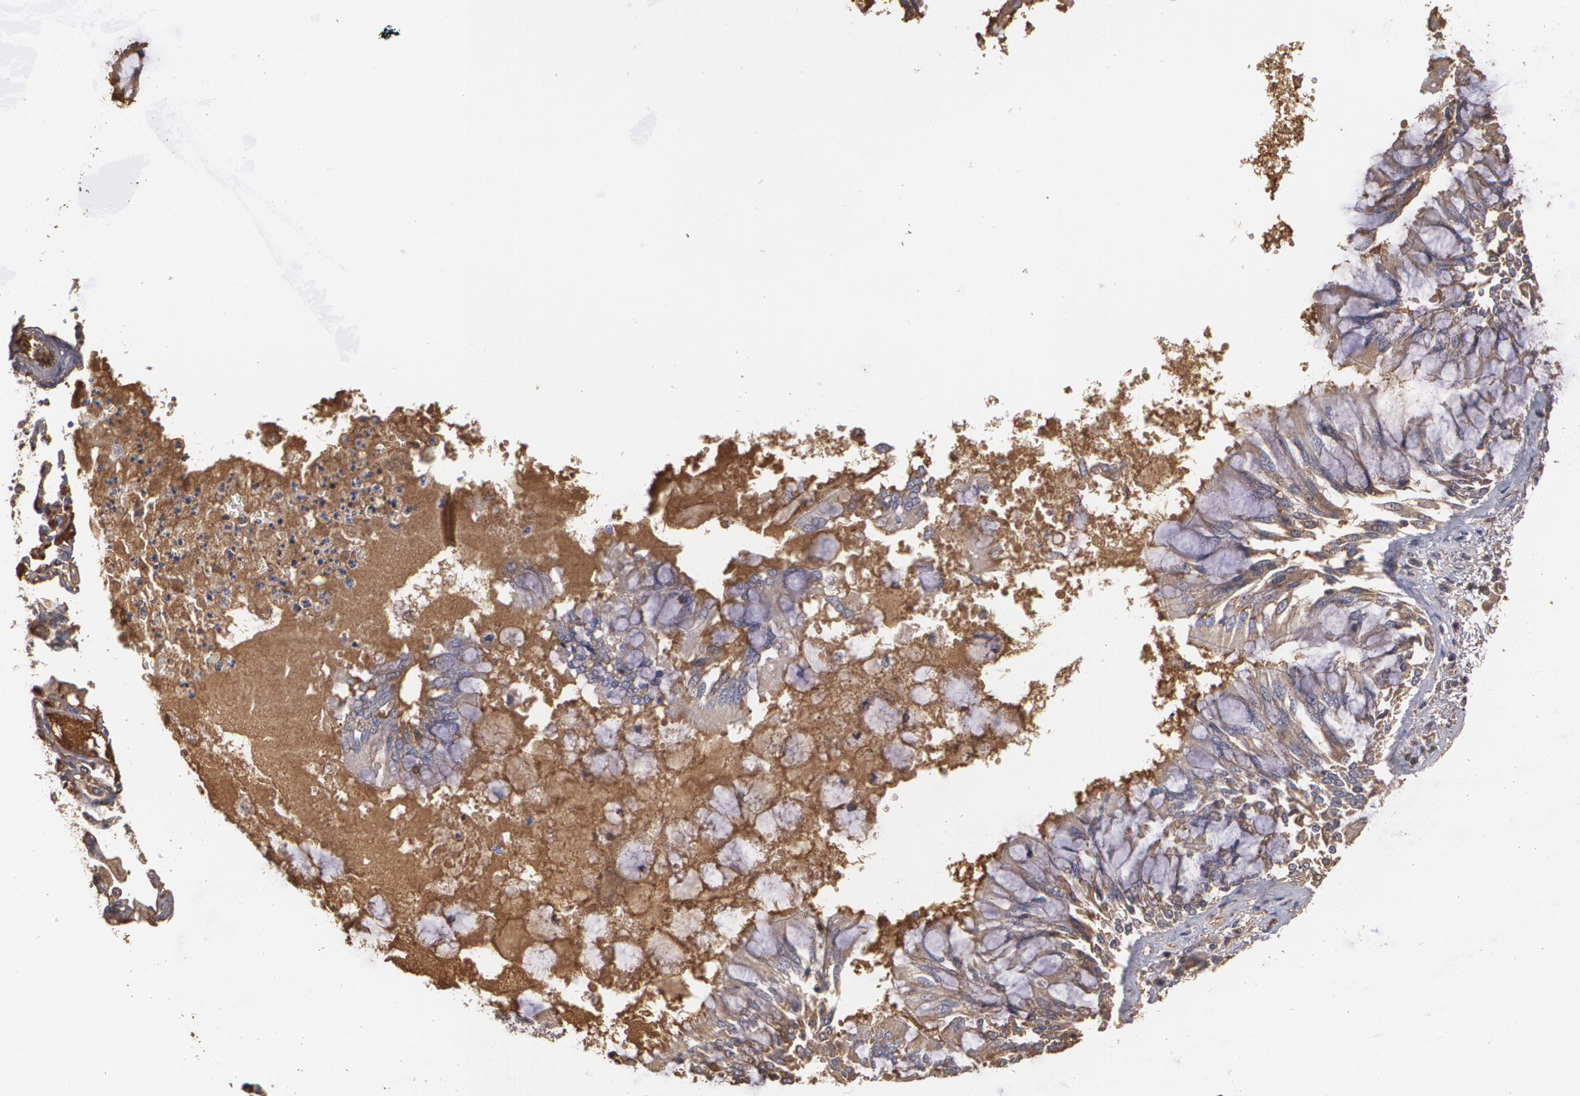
{"staining": {"intensity": "moderate", "quantity": ">75%", "location": "cytoplasmic/membranous"}, "tissue": "bronchus", "cell_type": "Respiratory epithelial cells", "image_type": "normal", "snomed": [{"axis": "morphology", "description": "Normal tissue, NOS"}, {"axis": "topography", "description": "Cartilage tissue"}, {"axis": "topography", "description": "Bronchus"}, {"axis": "topography", "description": "Lung"}, {"axis": "topography", "description": "Peripheral nerve tissue"}], "caption": "Bronchus stained for a protein (brown) exhibits moderate cytoplasmic/membranous positive positivity in about >75% of respiratory epithelial cells.", "gene": "PON1", "patient": {"sex": "female", "age": 49}}